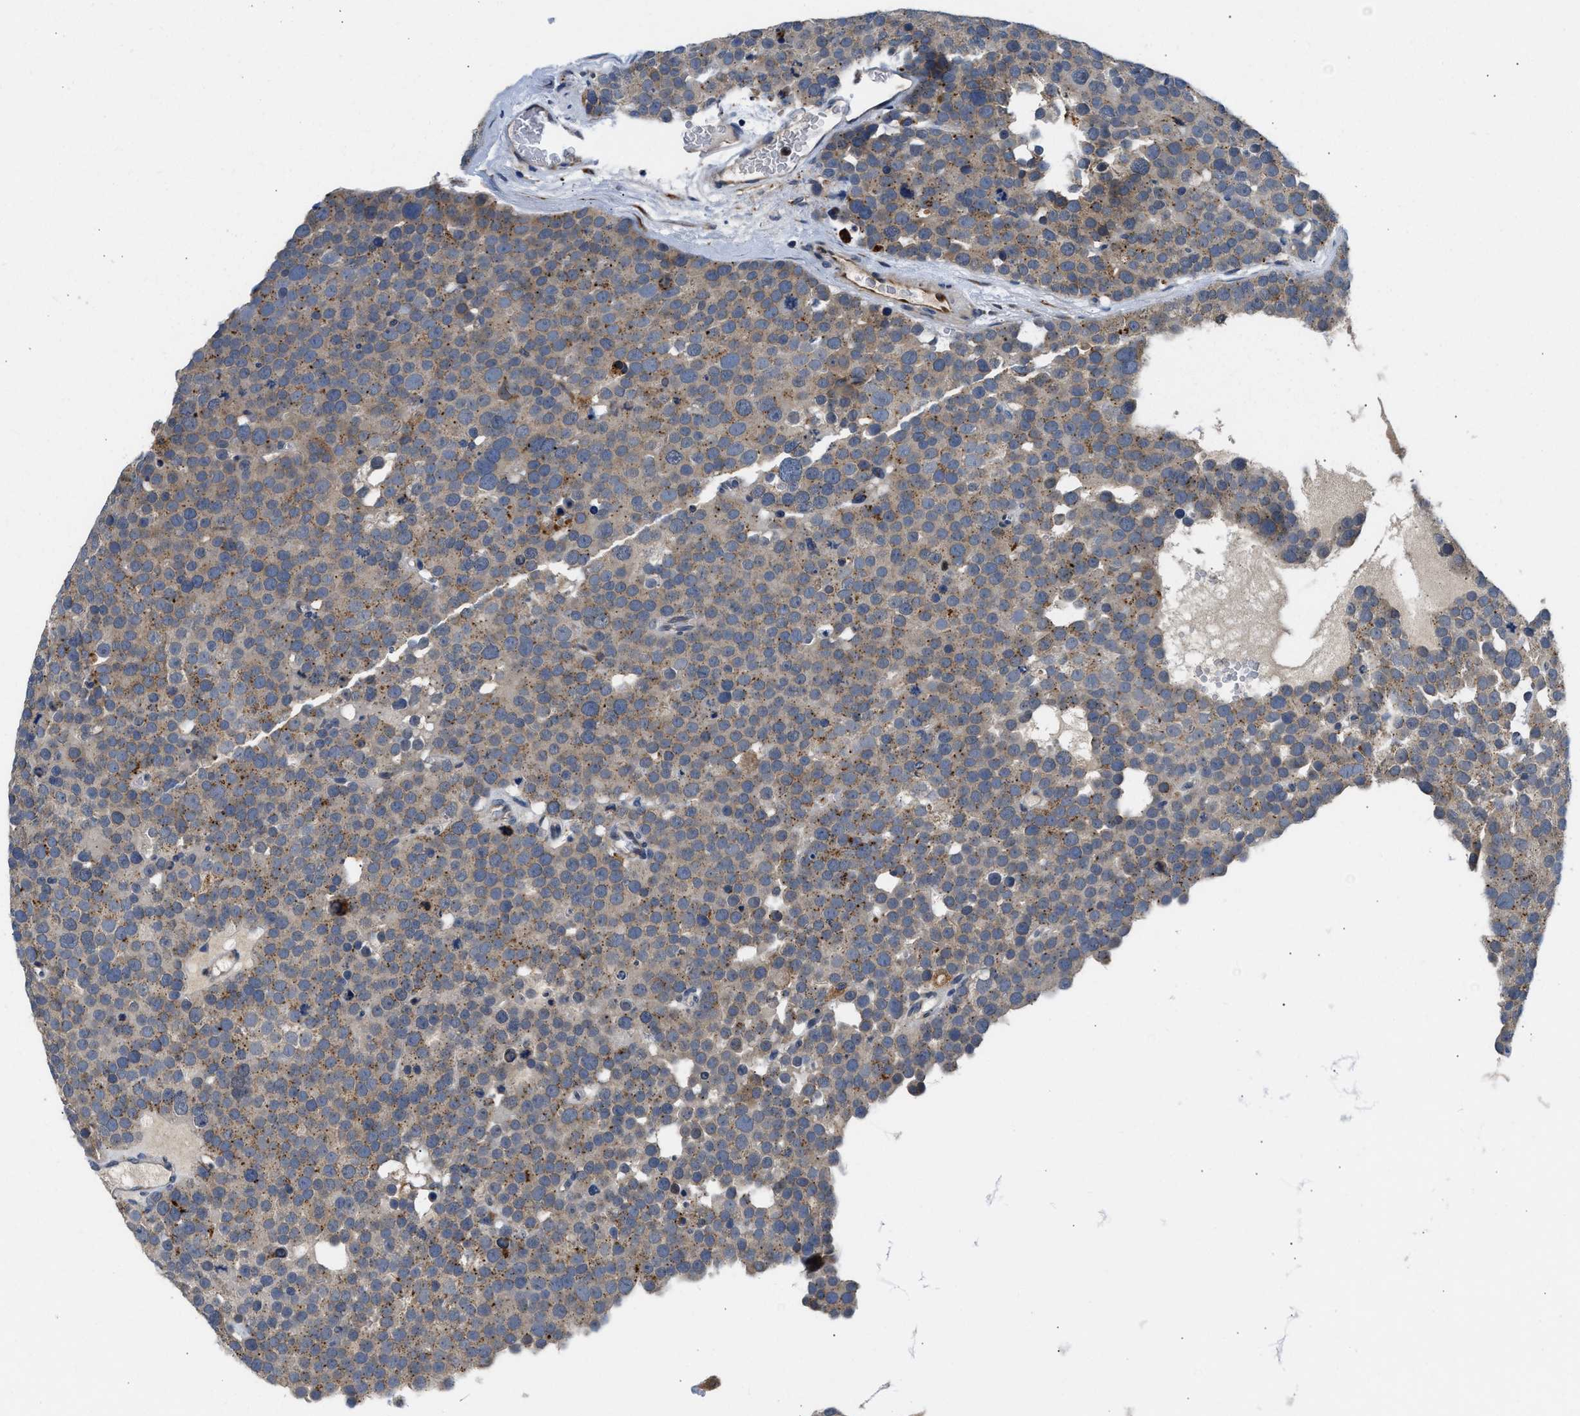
{"staining": {"intensity": "weak", "quantity": "<25%", "location": "cytoplasmic/membranous"}, "tissue": "testis cancer", "cell_type": "Tumor cells", "image_type": "cancer", "snomed": [{"axis": "morphology", "description": "Seminoma, NOS"}, {"axis": "topography", "description": "Testis"}], "caption": "High magnification brightfield microscopy of testis seminoma stained with DAB (brown) and counterstained with hematoxylin (blue): tumor cells show no significant expression.", "gene": "PPM1L", "patient": {"sex": "male", "age": 71}}